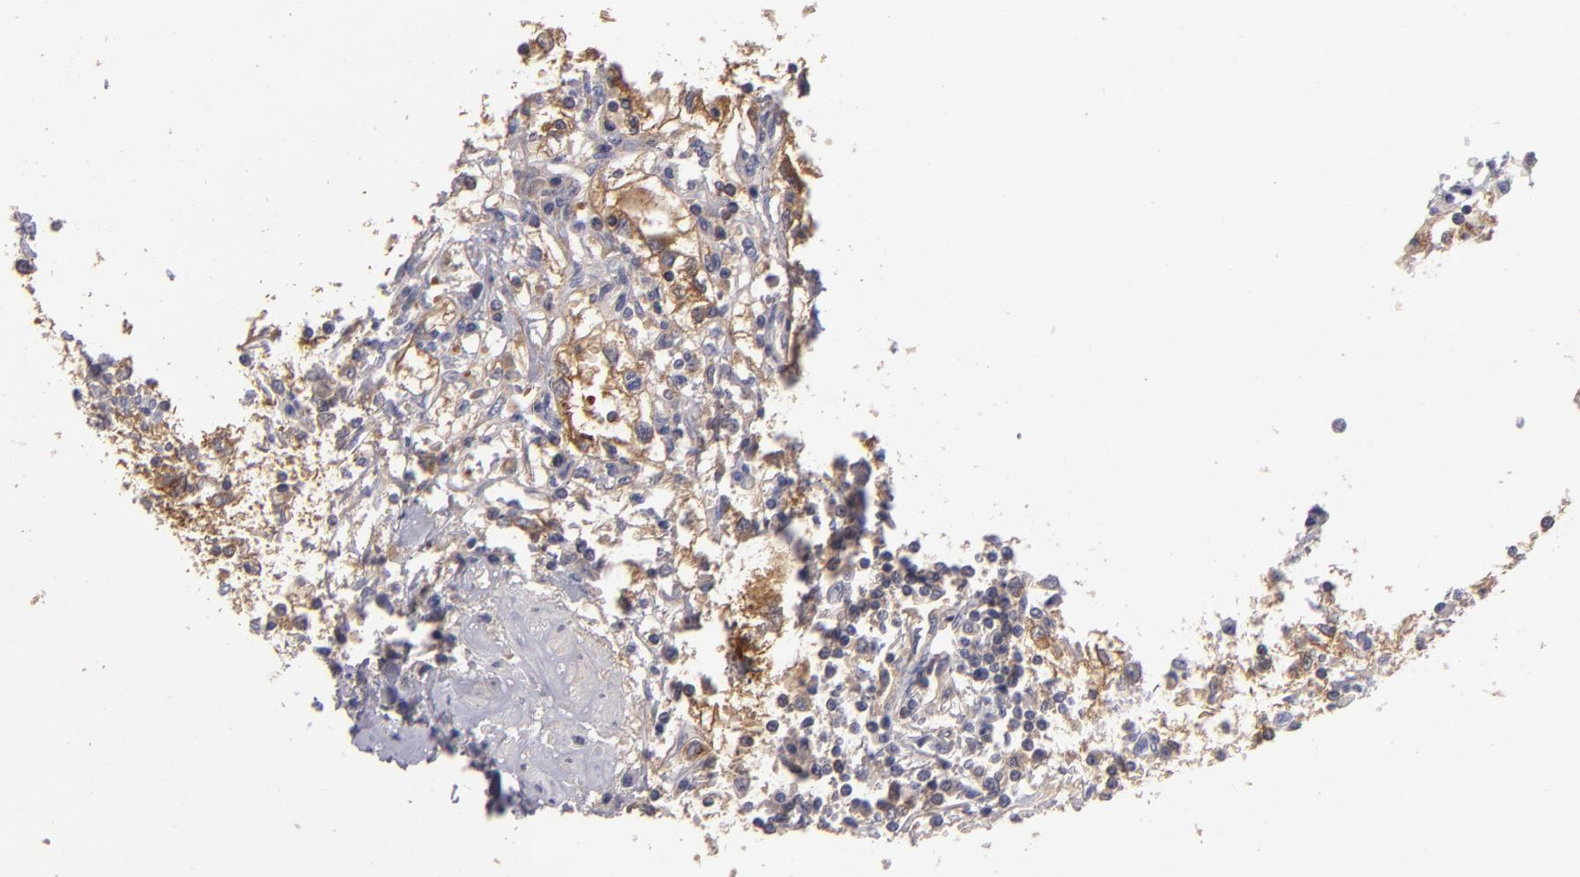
{"staining": {"intensity": "moderate", "quantity": ">75%", "location": "cytoplasmic/membranous"}, "tissue": "renal cancer", "cell_type": "Tumor cells", "image_type": "cancer", "snomed": [{"axis": "morphology", "description": "Adenocarcinoma, NOS"}, {"axis": "topography", "description": "Kidney"}], "caption": "Protein staining of renal cancer (adenocarcinoma) tissue exhibits moderate cytoplasmic/membranous expression in approximately >75% of tumor cells.", "gene": "MMP10", "patient": {"sex": "male", "age": 82}}